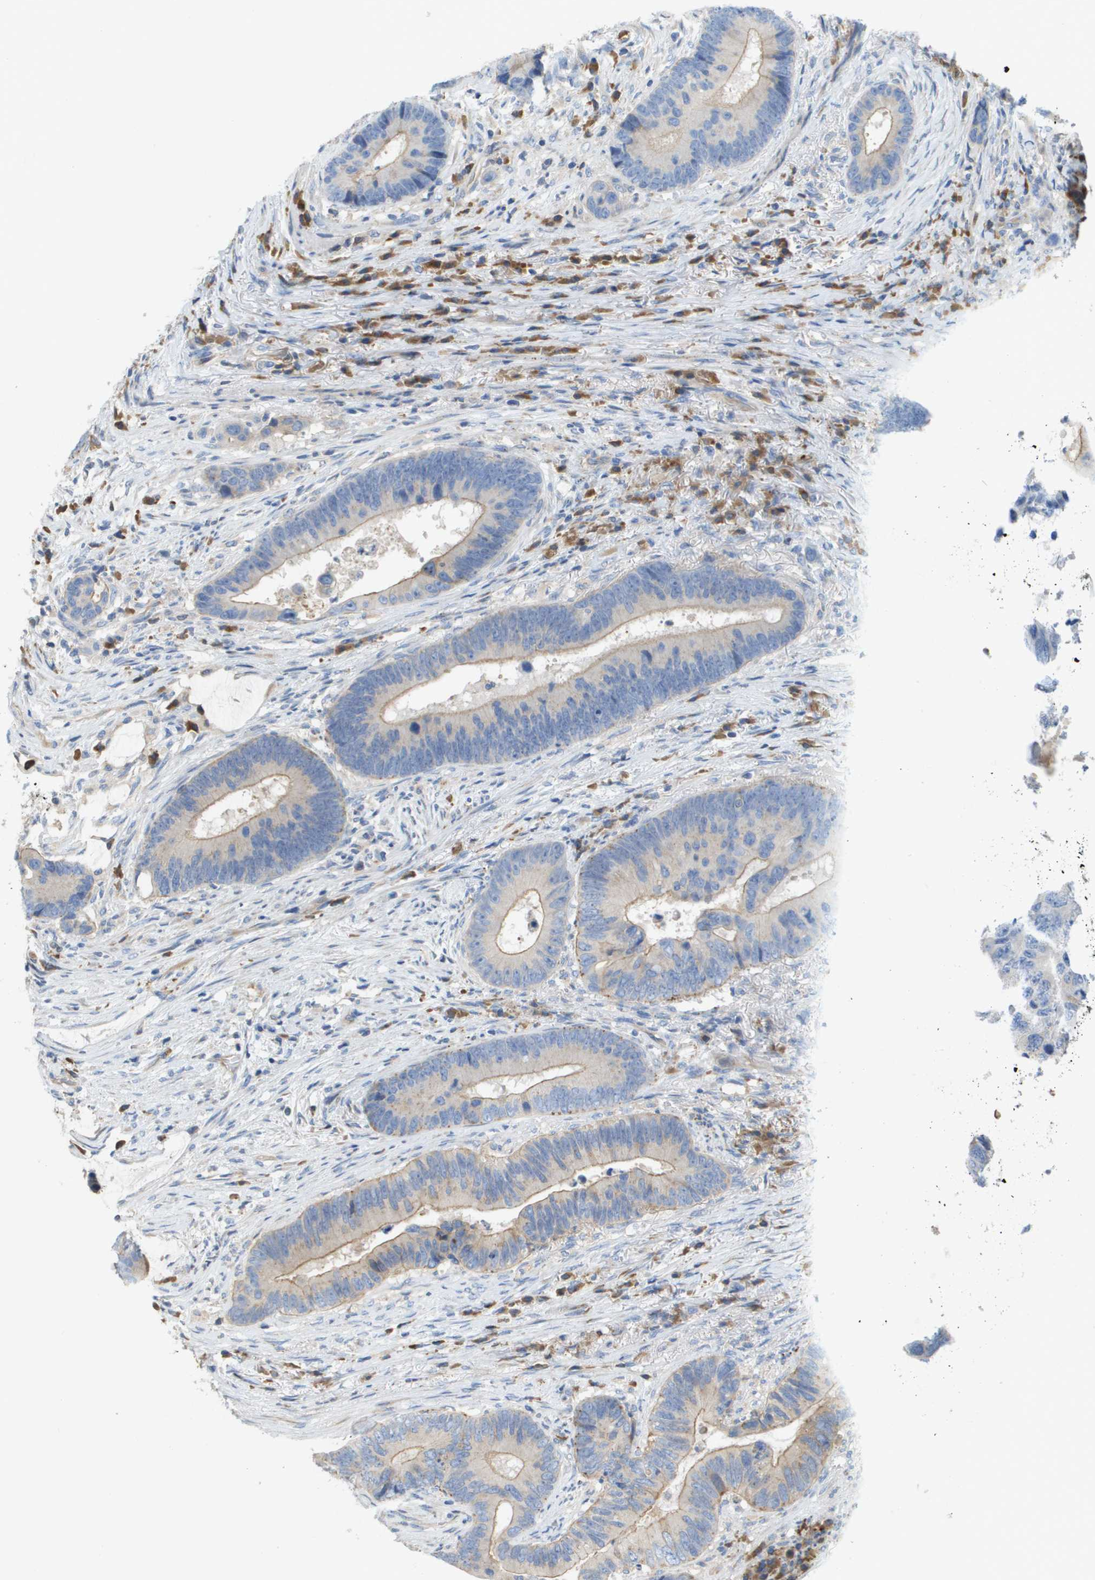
{"staining": {"intensity": "weak", "quantity": "25%-75%", "location": "cytoplasmic/membranous"}, "tissue": "colorectal cancer", "cell_type": "Tumor cells", "image_type": "cancer", "snomed": [{"axis": "morphology", "description": "Adenocarcinoma, NOS"}, {"axis": "topography", "description": "Rectum"}], "caption": "Human colorectal cancer stained with a brown dye displays weak cytoplasmic/membranous positive positivity in approximately 25%-75% of tumor cells.", "gene": "CASP10", "patient": {"sex": "female", "age": 89}}